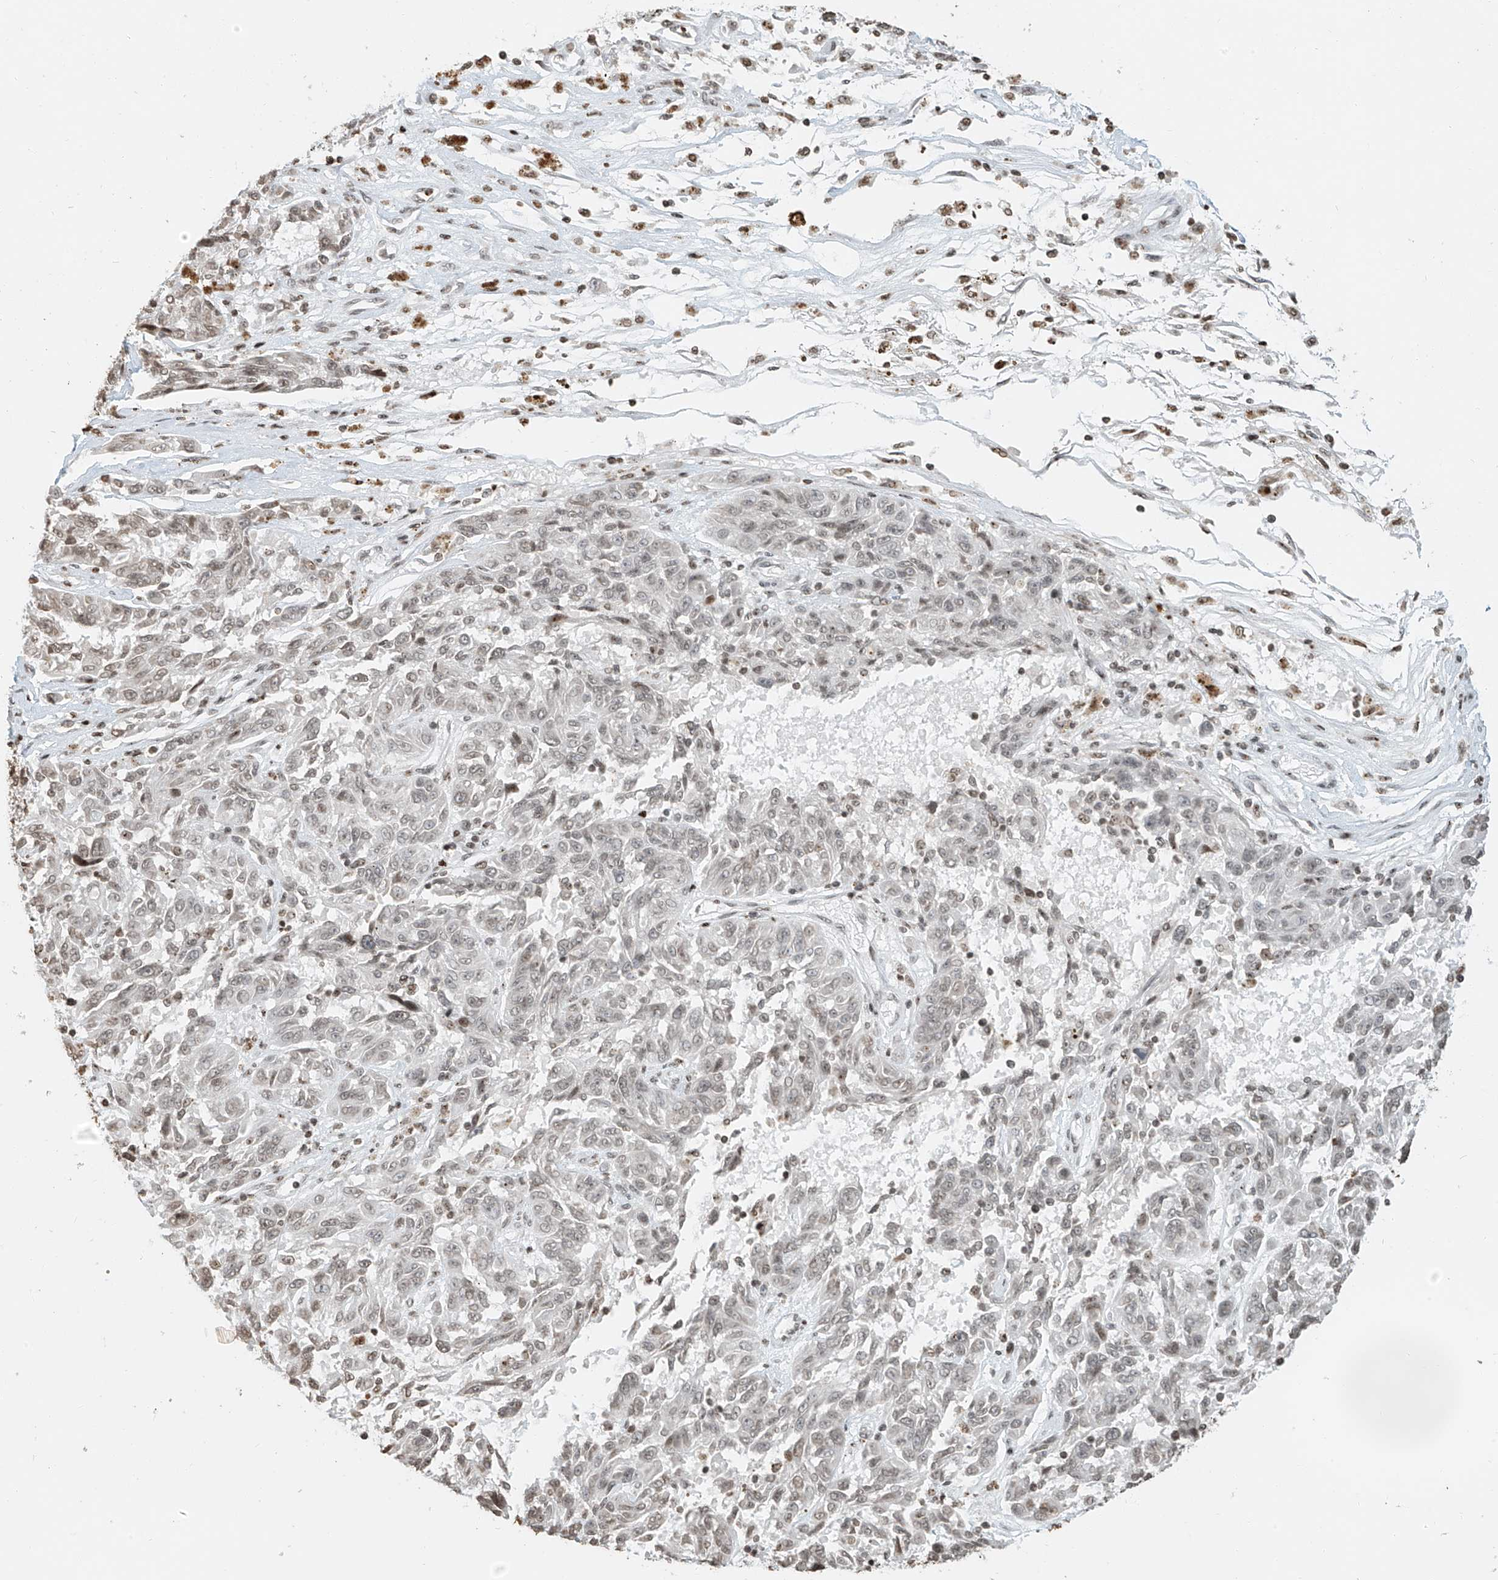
{"staining": {"intensity": "moderate", "quantity": "25%-75%", "location": "nuclear"}, "tissue": "melanoma", "cell_type": "Tumor cells", "image_type": "cancer", "snomed": [{"axis": "morphology", "description": "Malignant melanoma, NOS"}, {"axis": "topography", "description": "Skin"}], "caption": "Human melanoma stained for a protein (brown) reveals moderate nuclear positive staining in approximately 25%-75% of tumor cells.", "gene": "C17orf58", "patient": {"sex": "male", "age": 53}}